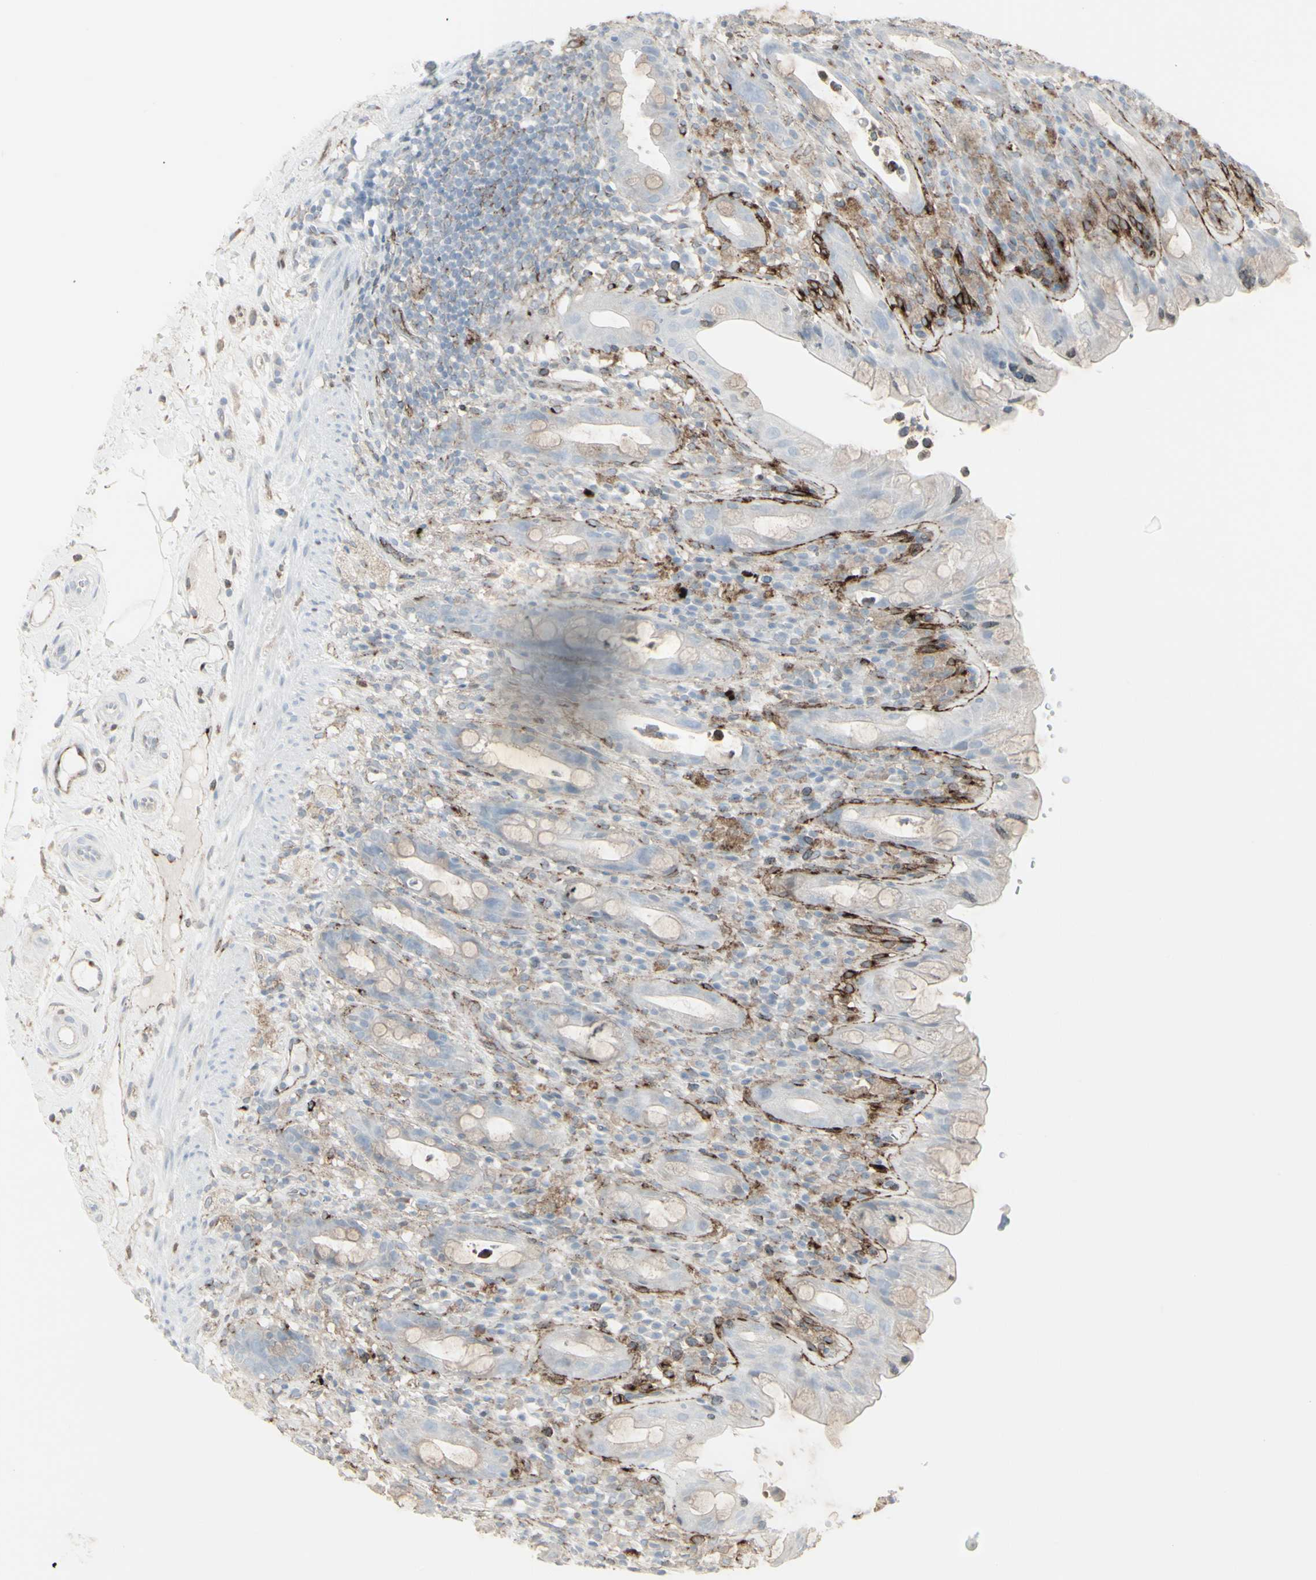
{"staining": {"intensity": "weak", "quantity": "<25%", "location": "cytoplasmic/membranous"}, "tissue": "rectum", "cell_type": "Glandular cells", "image_type": "normal", "snomed": [{"axis": "morphology", "description": "Normal tissue, NOS"}, {"axis": "topography", "description": "Rectum"}], "caption": "Glandular cells show no significant protein staining in normal rectum.", "gene": "GJA1", "patient": {"sex": "male", "age": 44}}